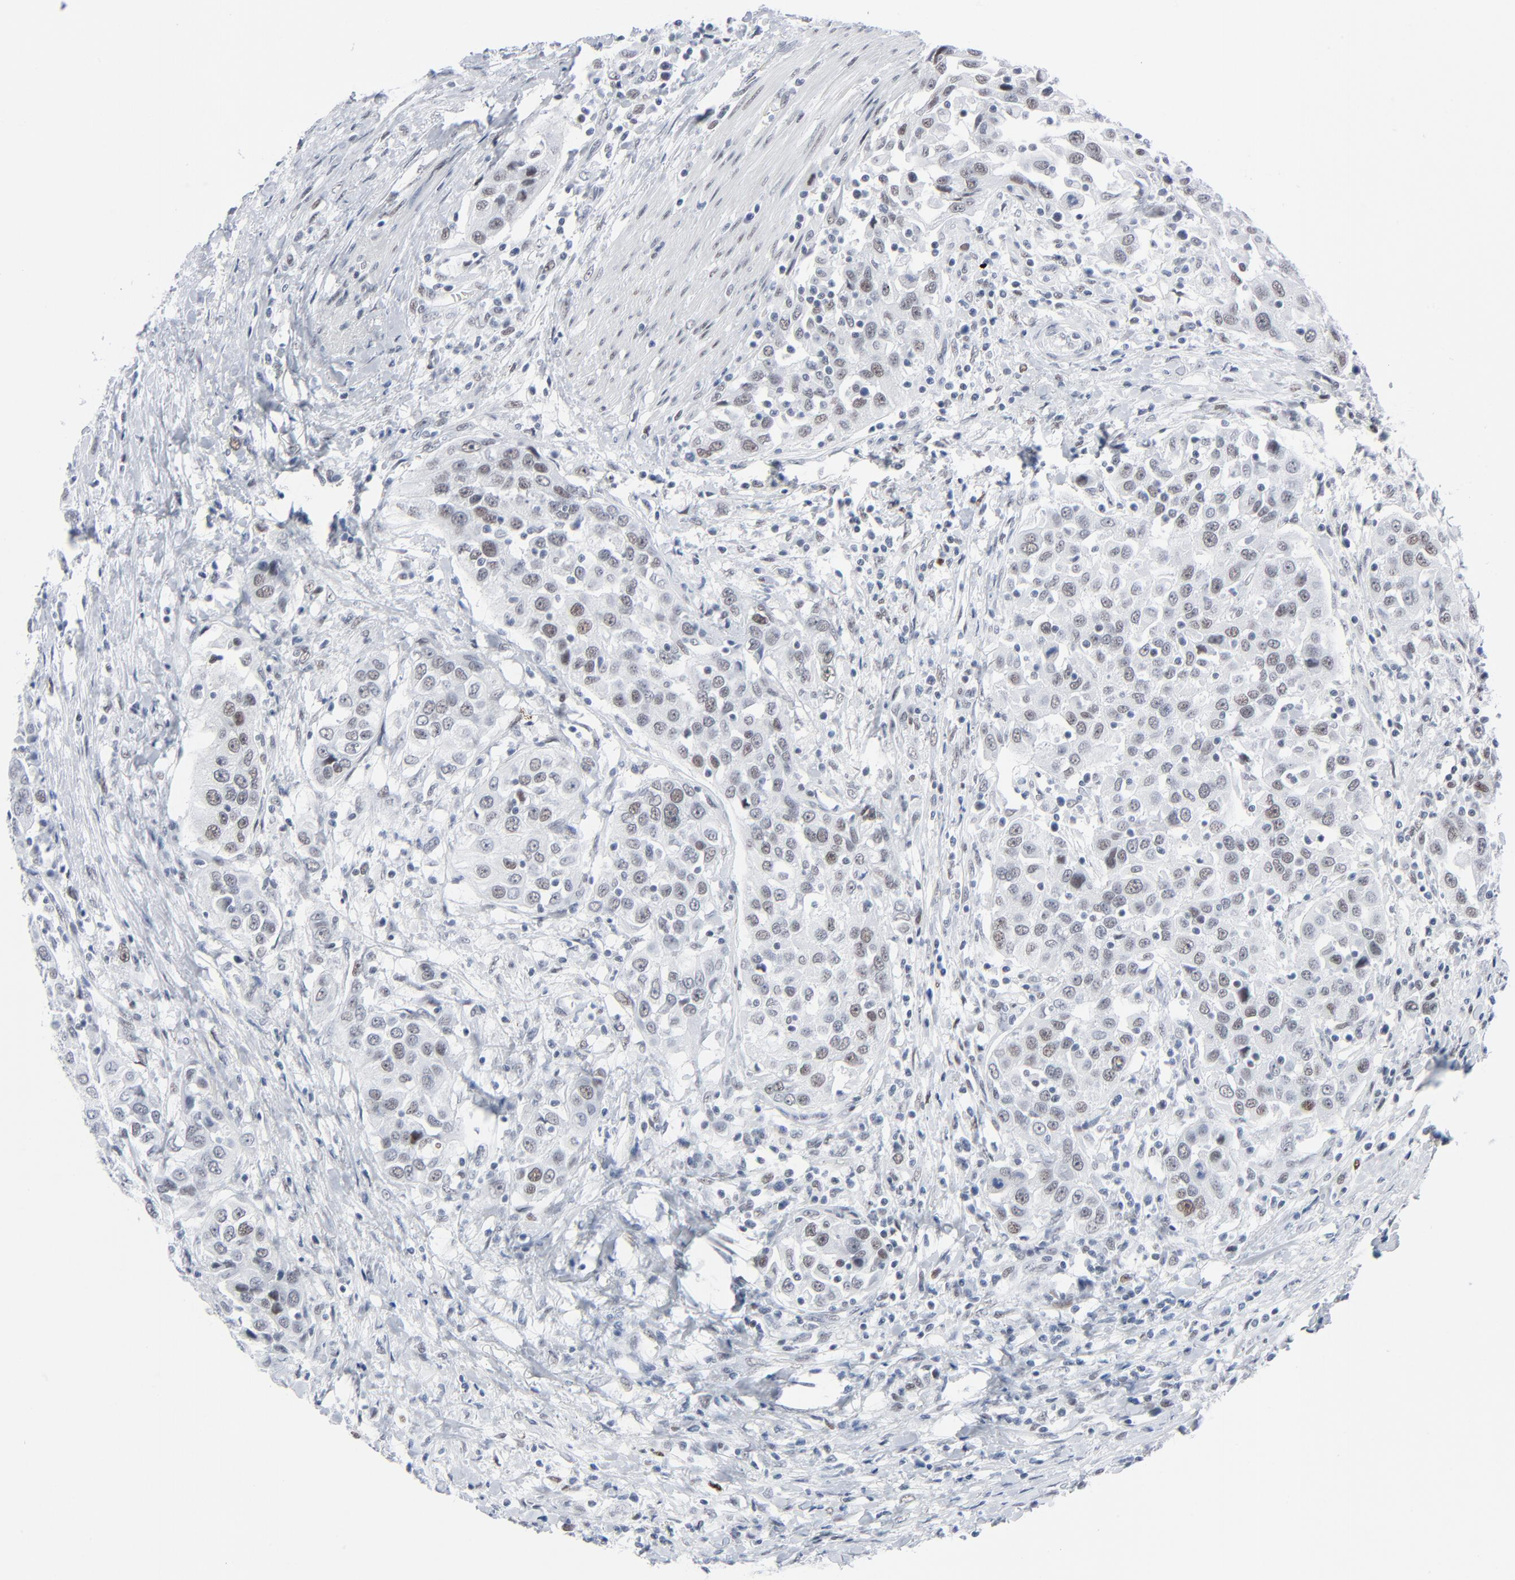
{"staining": {"intensity": "weak", "quantity": ">75%", "location": "nuclear"}, "tissue": "urothelial cancer", "cell_type": "Tumor cells", "image_type": "cancer", "snomed": [{"axis": "morphology", "description": "Urothelial carcinoma, High grade"}, {"axis": "topography", "description": "Urinary bladder"}], "caption": "Weak nuclear protein positivity is identified in about >75% of tumor cells in high-grade urothelial carcinoma.", "gene": "SIRT1", "patient": {"sex": "female", "age": 80}}